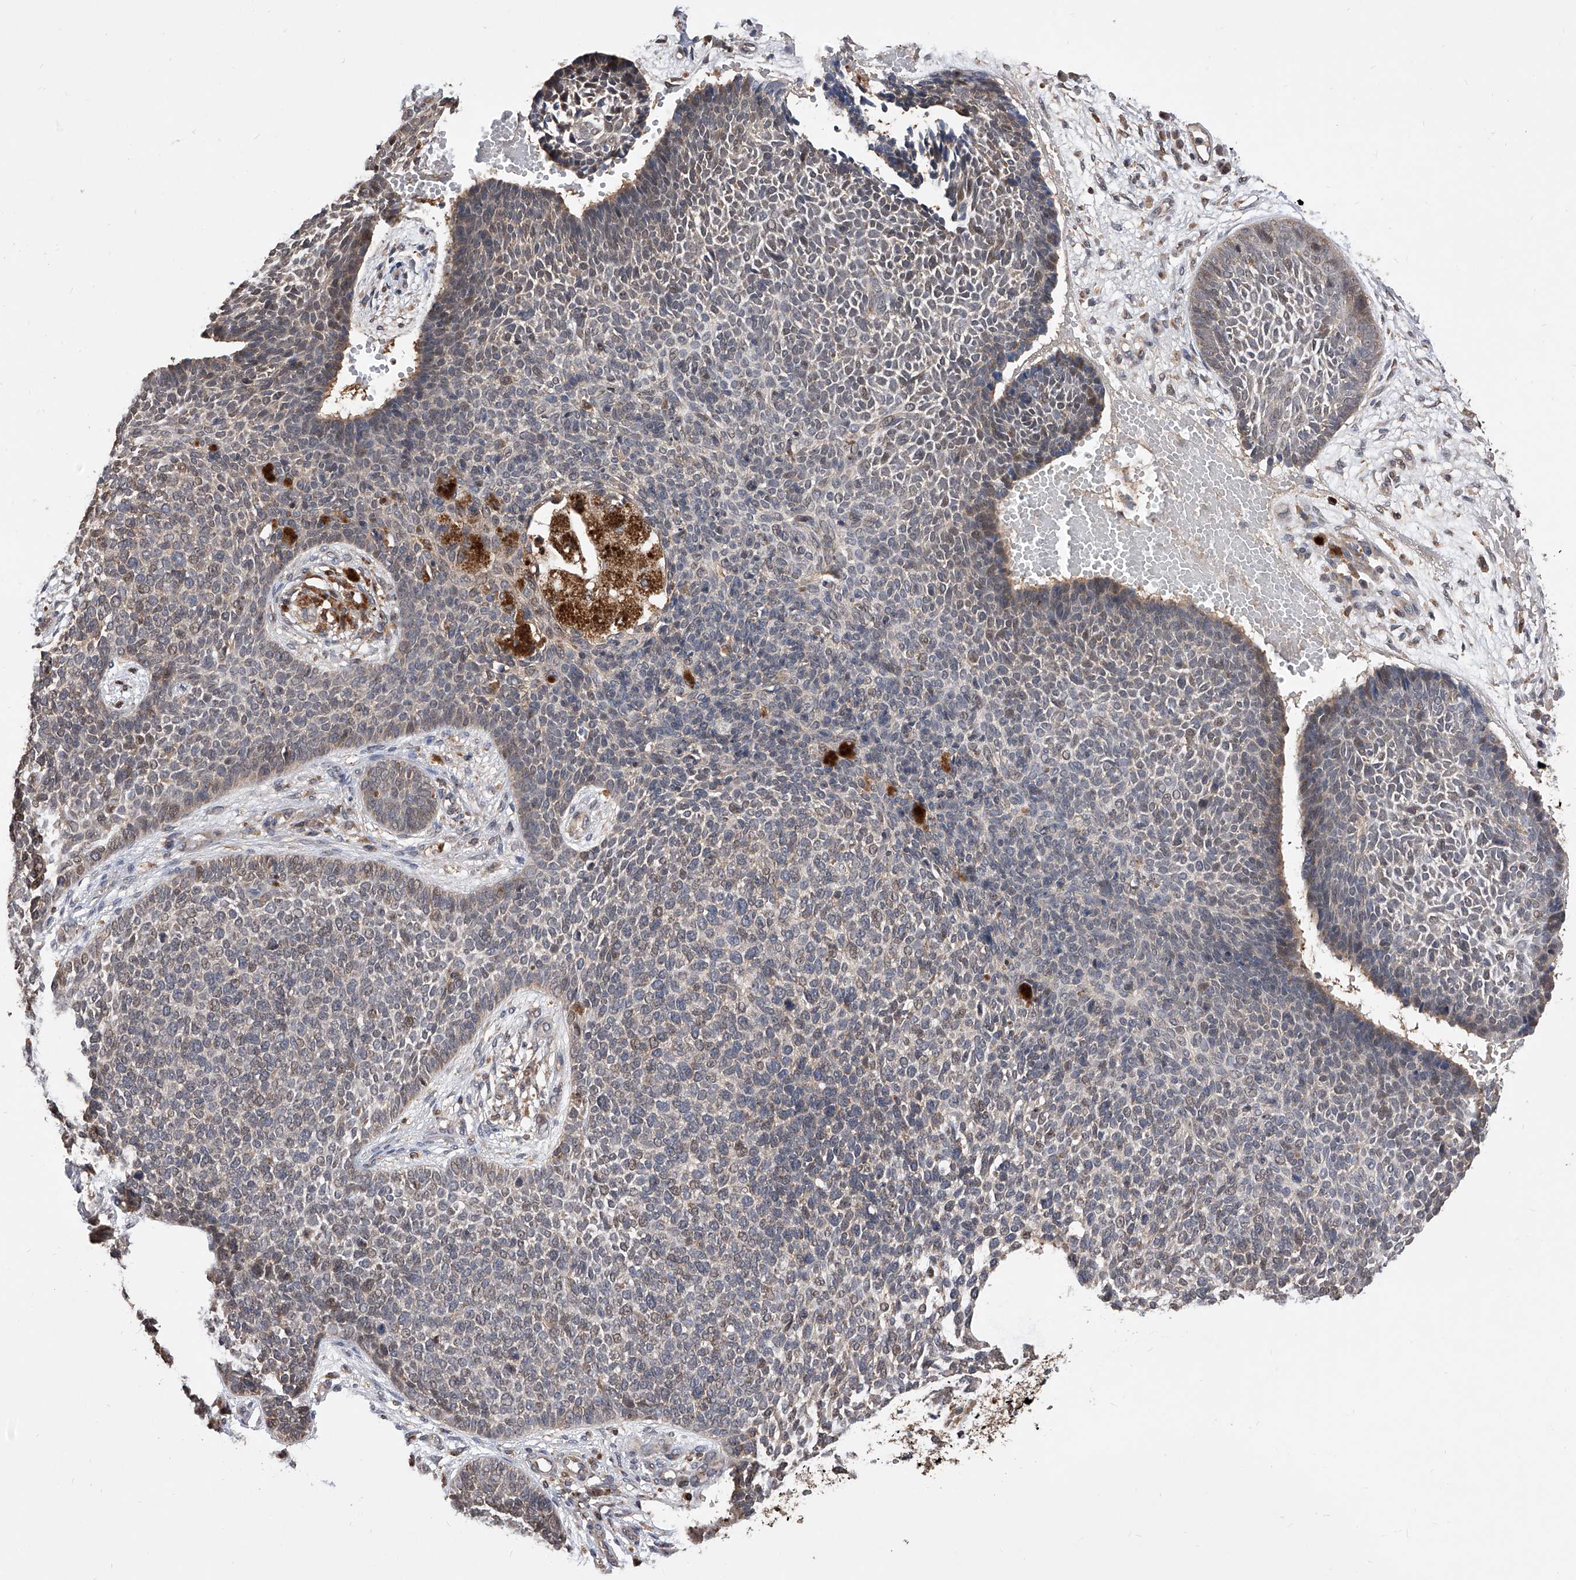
{"staining": {"intensity": "weak", "quantity": "25%-75%", "location": "cytoplasmic/membranous,nuclear"}, "tissue": "skin cancer", "cell_type": "Tumor cells", "image_type": "cancer", "snomed": [{"axis": "morphology", "description": "Basal cell carcinoma"}, {"axis": "topography", "description": "Skin"}], "caption": "Brown immunohistochemical staining in human skin cancer exhibits weak cytoplasmic/membranous and nuclear positivity in about 25%-75% of tumor cells.", "gene": "GMDS", "patient": {"sex": "female", "age": 84}}